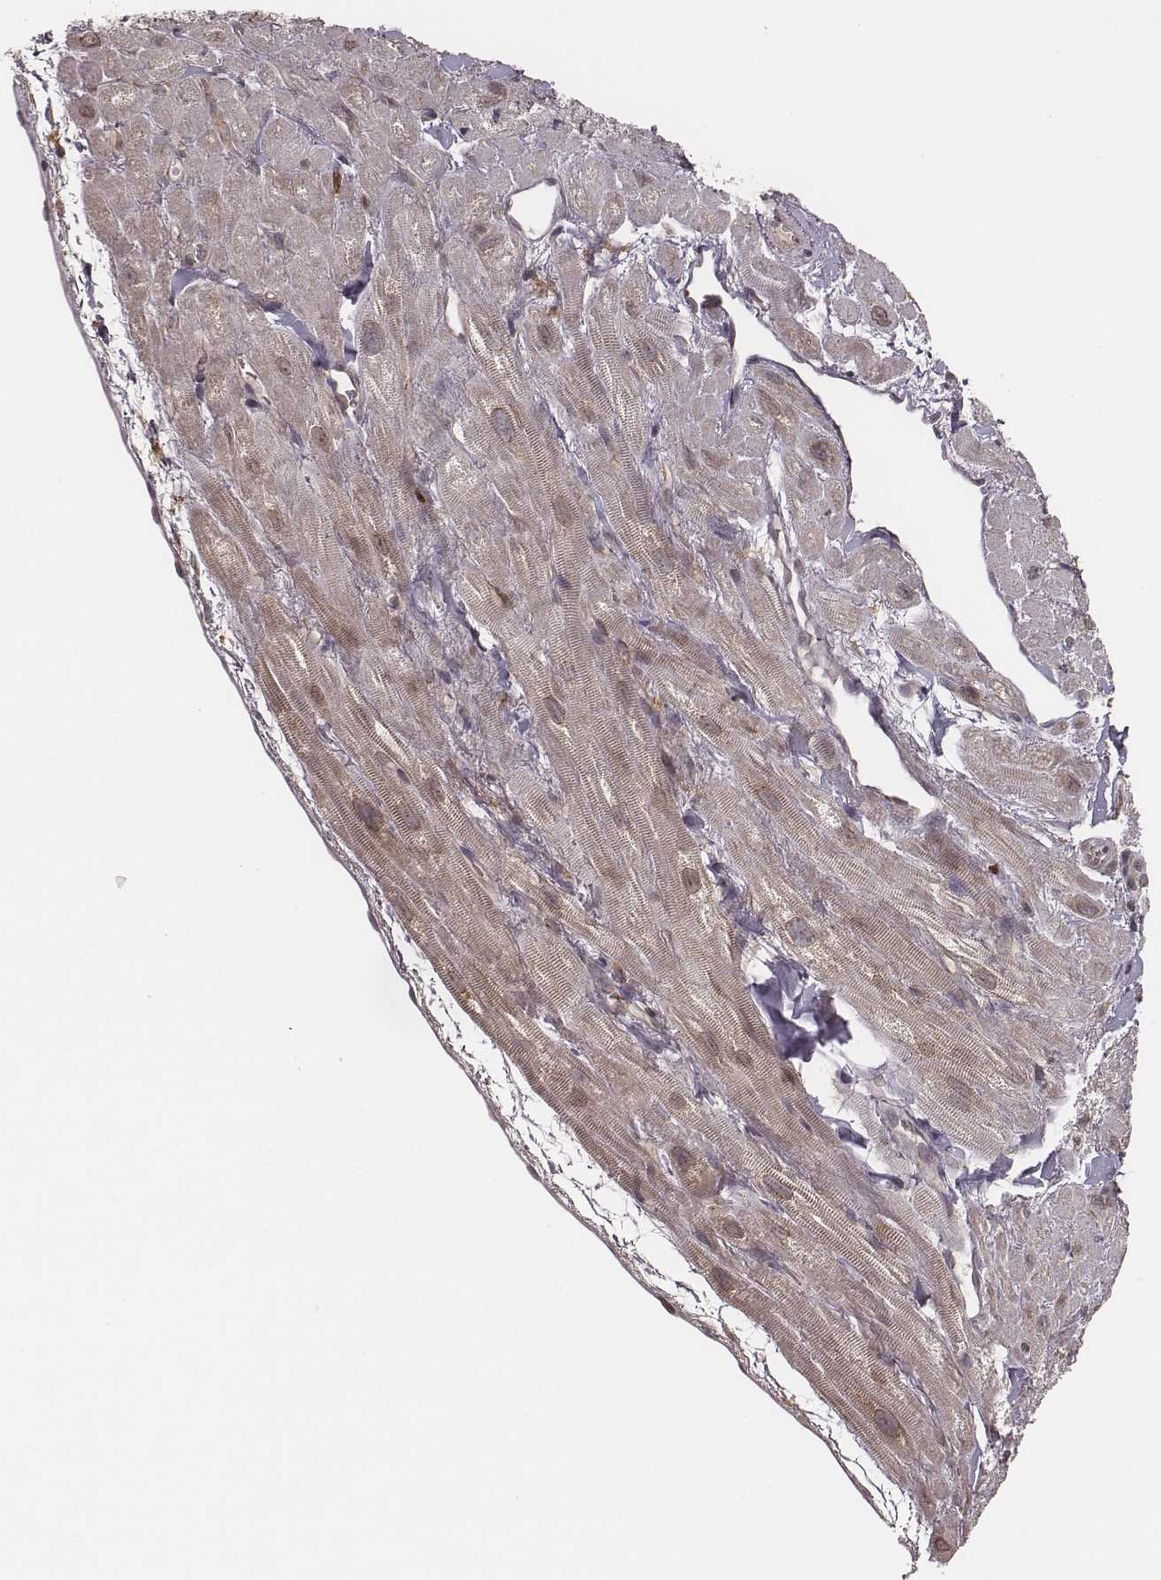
{"staining": {"intensity": "negative", "quantity": "none", "location": "none"}, "tissue": "heart muscle", "cell_type": "Cardiomyocytes", "image_type": "normal", "snomed": [{"axis": "morphology", "description": "Normal tissue, NOS"}, {"axis": "topography", "description": "Heart"}], "caption": "A high-resolution image shows immunohistochemistry (IHC) staining of unremarkable heart muscle, which reveals no significant positivity in cardiomyocytes.", "gene": "PILRA", "patient": {"sex": "female", "age": 62}}